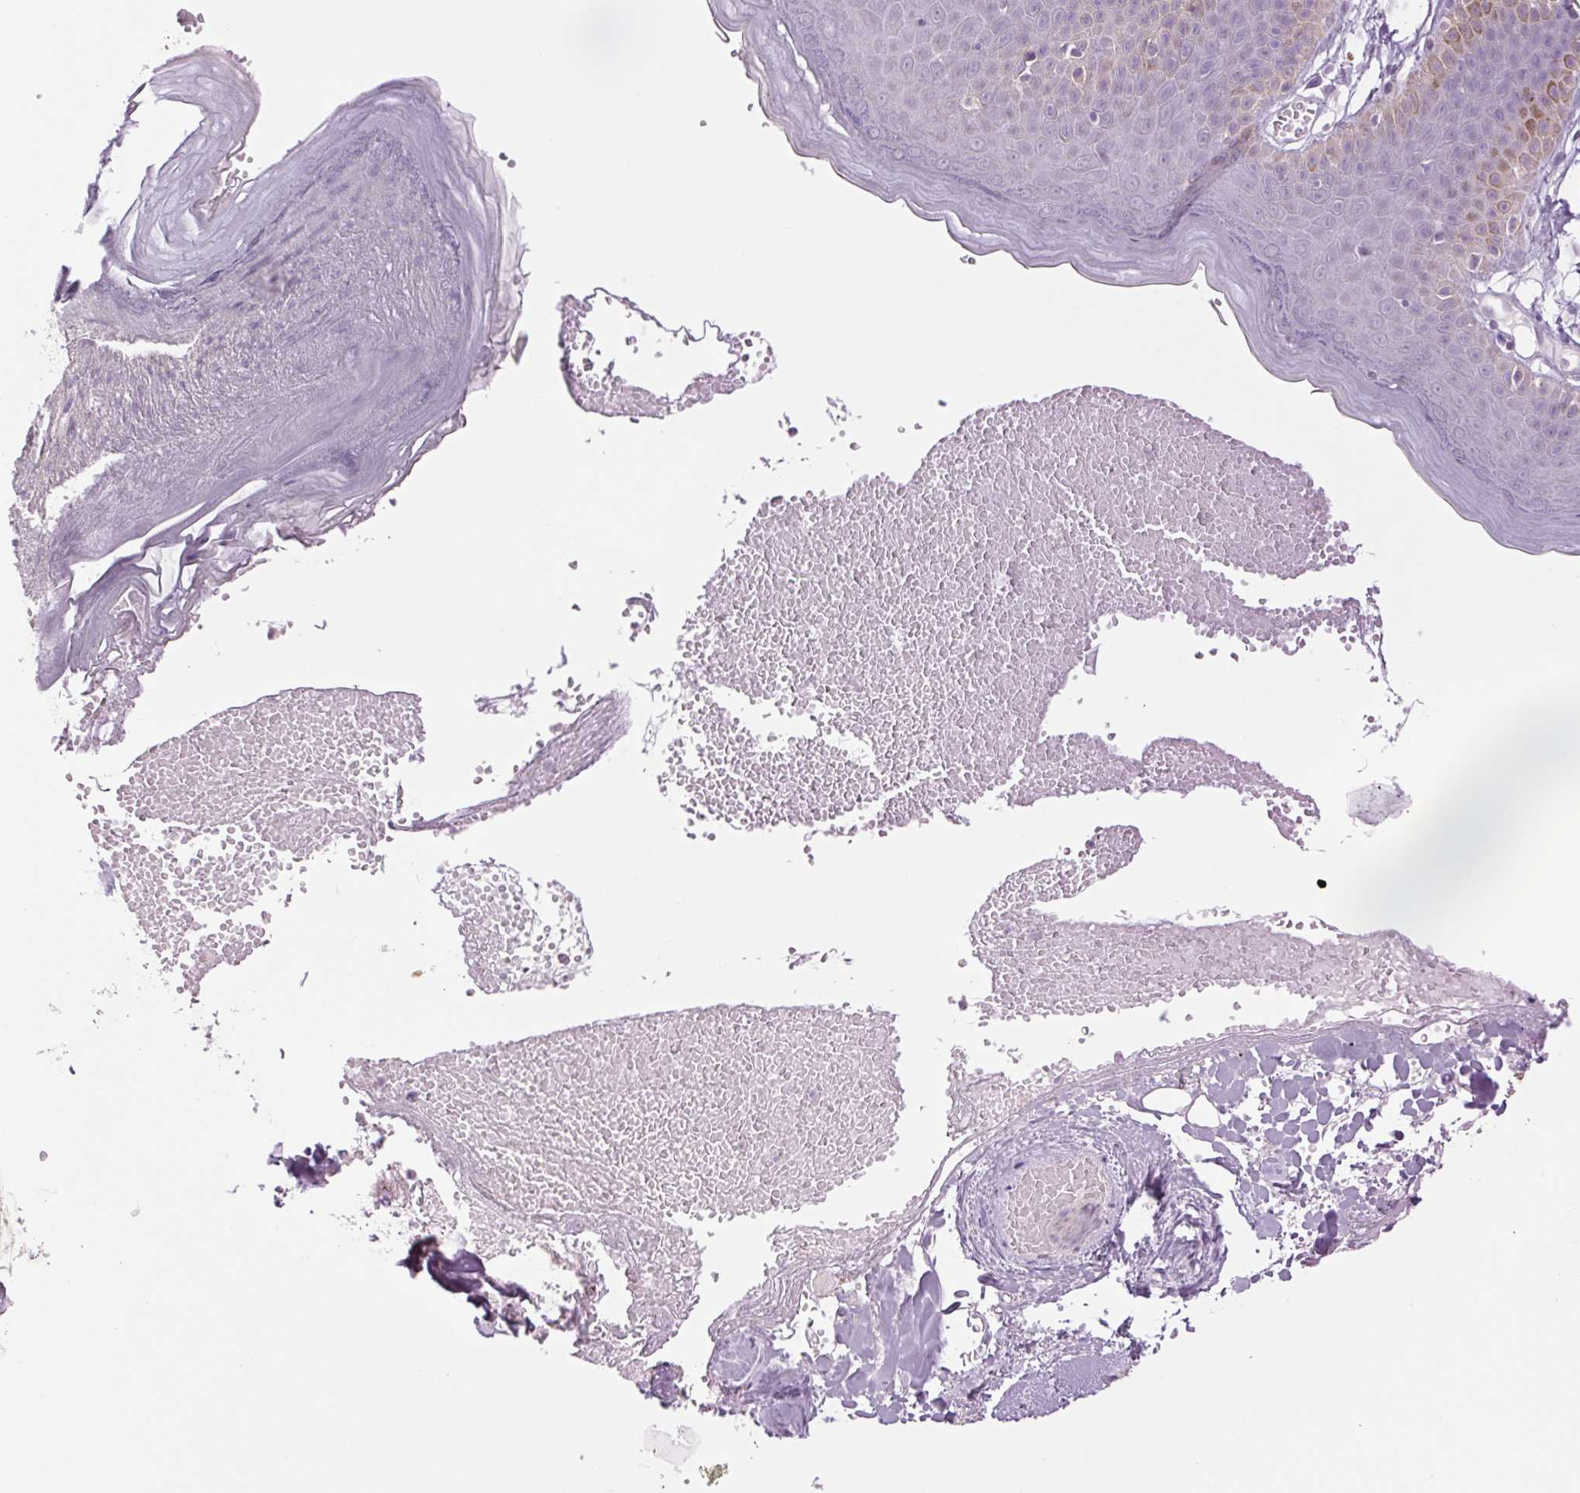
{"staining": {"intensity": "moderate", "quantity": "<25%", "location": "cytoplasmic/membranous"}, "tissue": "skin", "cell_type": "Epidermal cells", "image_type": "normal", "snomed": [{"axis": "morphology", "description": "Normal tissue, NOS"}, {"axis": "topography", "description": "Anal"}], "caption": "Protein analysis of benign skin displays moderate cytoplasmic/membranous positivity in about <25% of epidermal cells.", "gene": "MPO", "patient": {"sex": "male", "age": 53}}